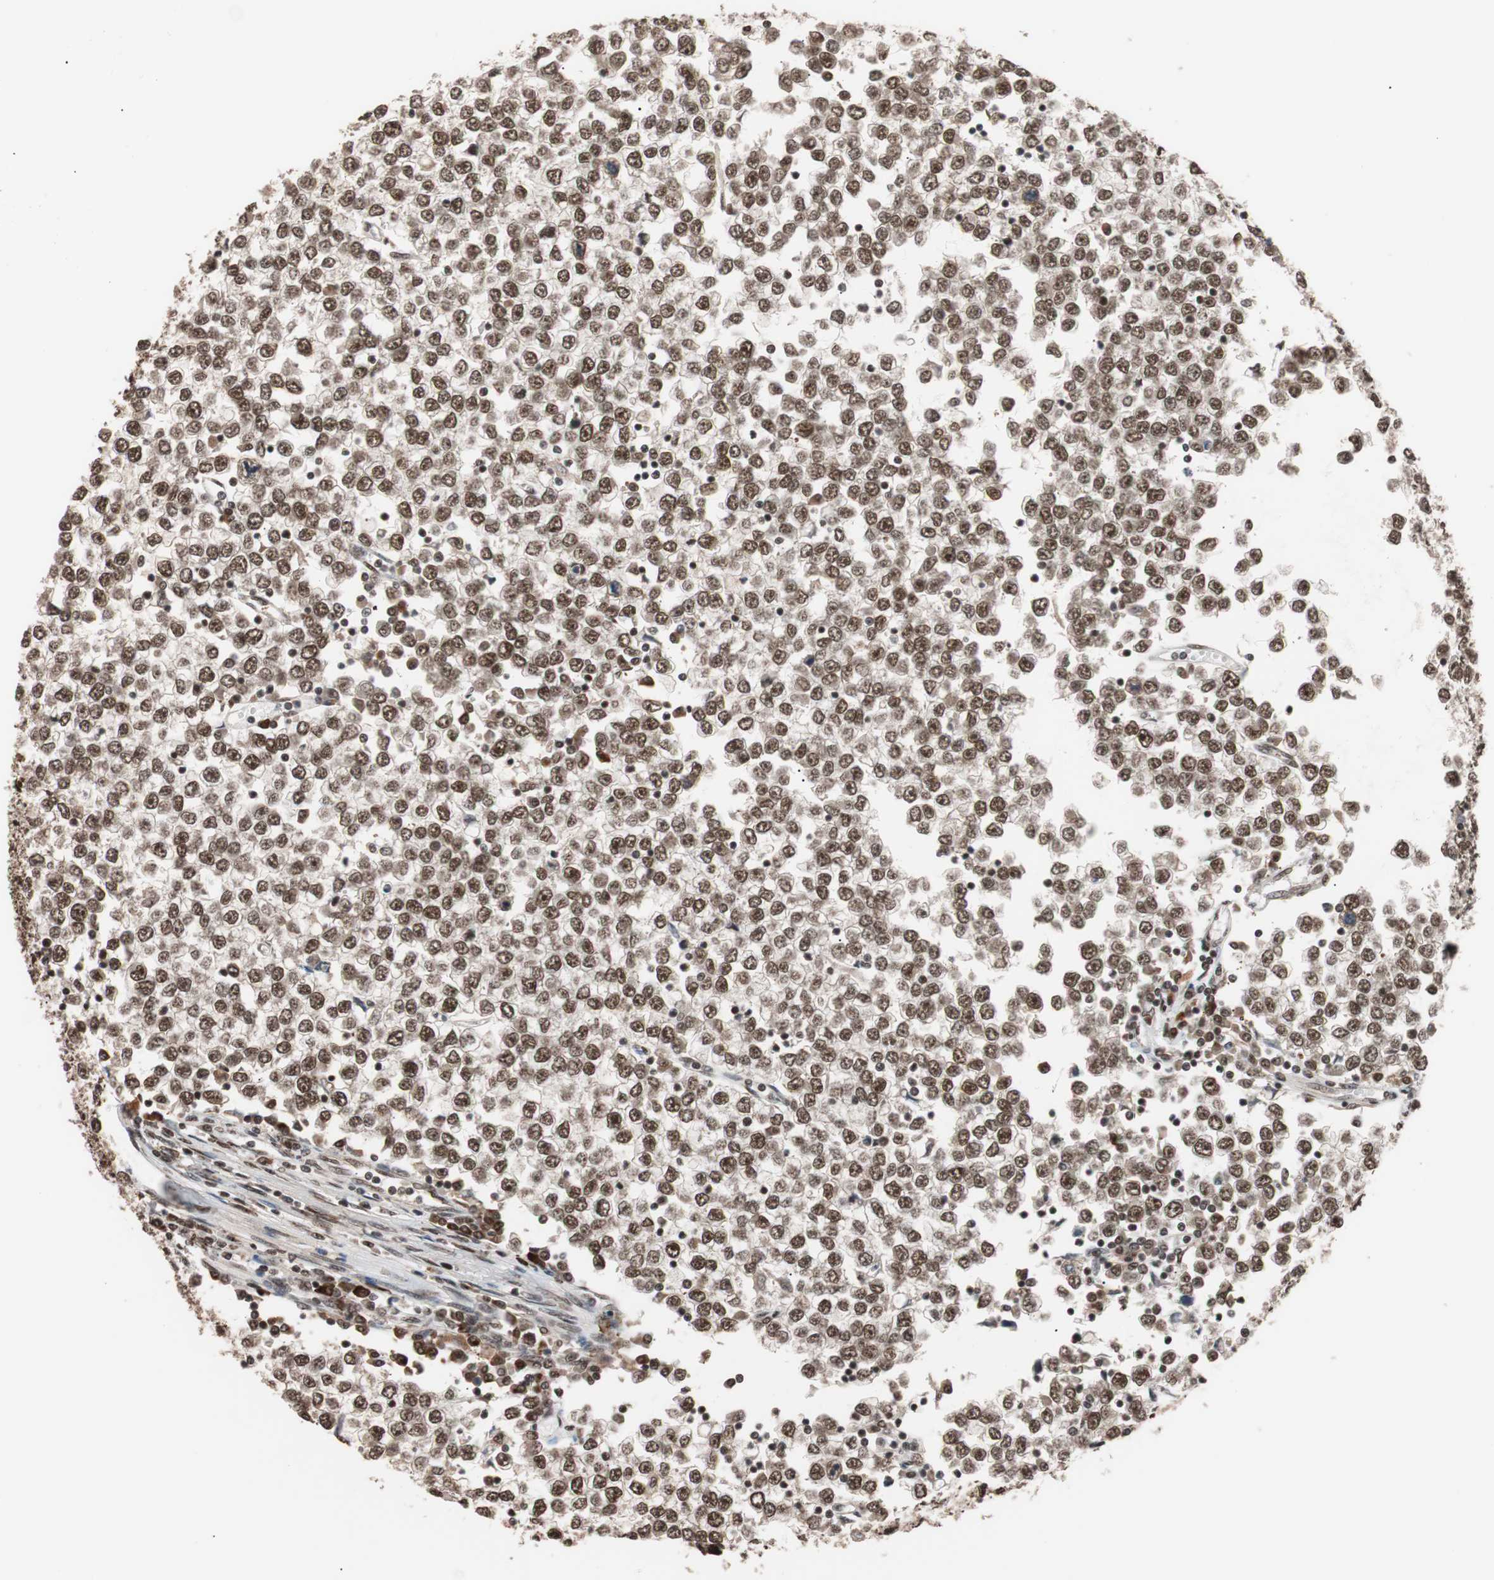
{"staining": {"intensity": "strong", "quantity": ">75%", "location": "nuclear"}, "tissue": "testis cancer", "cell_type": "Tumor cells", "image_type": "cancer", "snomed": [{"axis": "morphology", "description": "Seminoma, NOS"}, {"axis": "topography", "description": "Testis"}], "caption": "Tumor cells reveal high levels of strong nuclear positivity in approximately >75% of cells in human testis cancer.", "gene": "CHAMP1", "patient": {"sex": "male", "age": 65}}